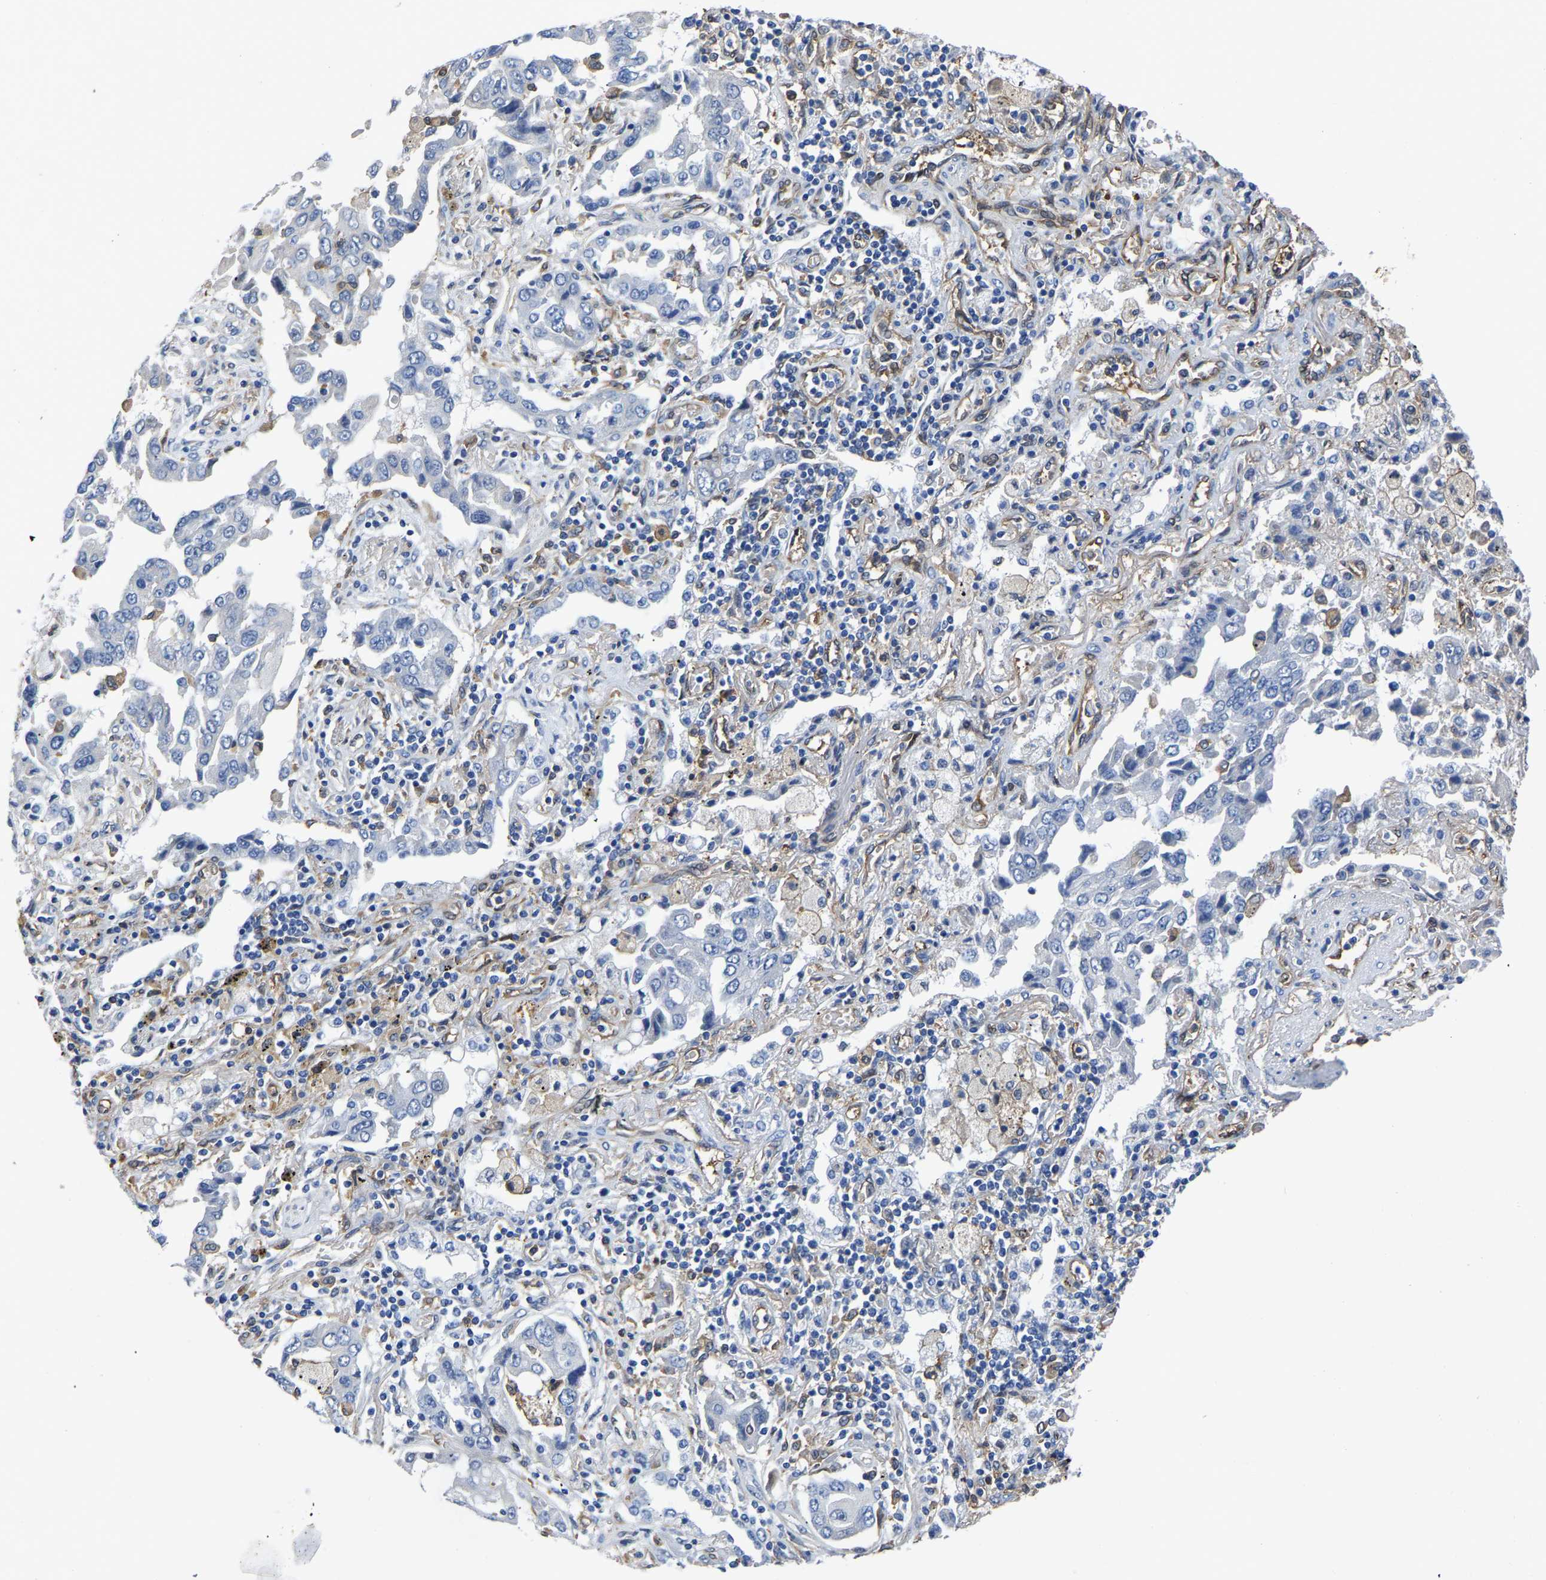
{"staining": {"intensity": "negative", "quantity": "none", "location": "none"}, "tissue": "lung cancer", "cell_type": "Tumor cells", "image_type": "cancer", "snomed": [{"axis": "morphology", "description": "Adenocarcinoma, NOS"}, {"axis": "topography", "description": "Lung"}], "caption": "Tumor cells show no significant staining in lung adenocarcinoma. (Stains: DAB immunohistochemistry with hematoxylin counter stain, Microscopy: brightfield microscopy at high magnification).", "gene": "ATG2B", "patient": {"sex": "female", "age": 65}}